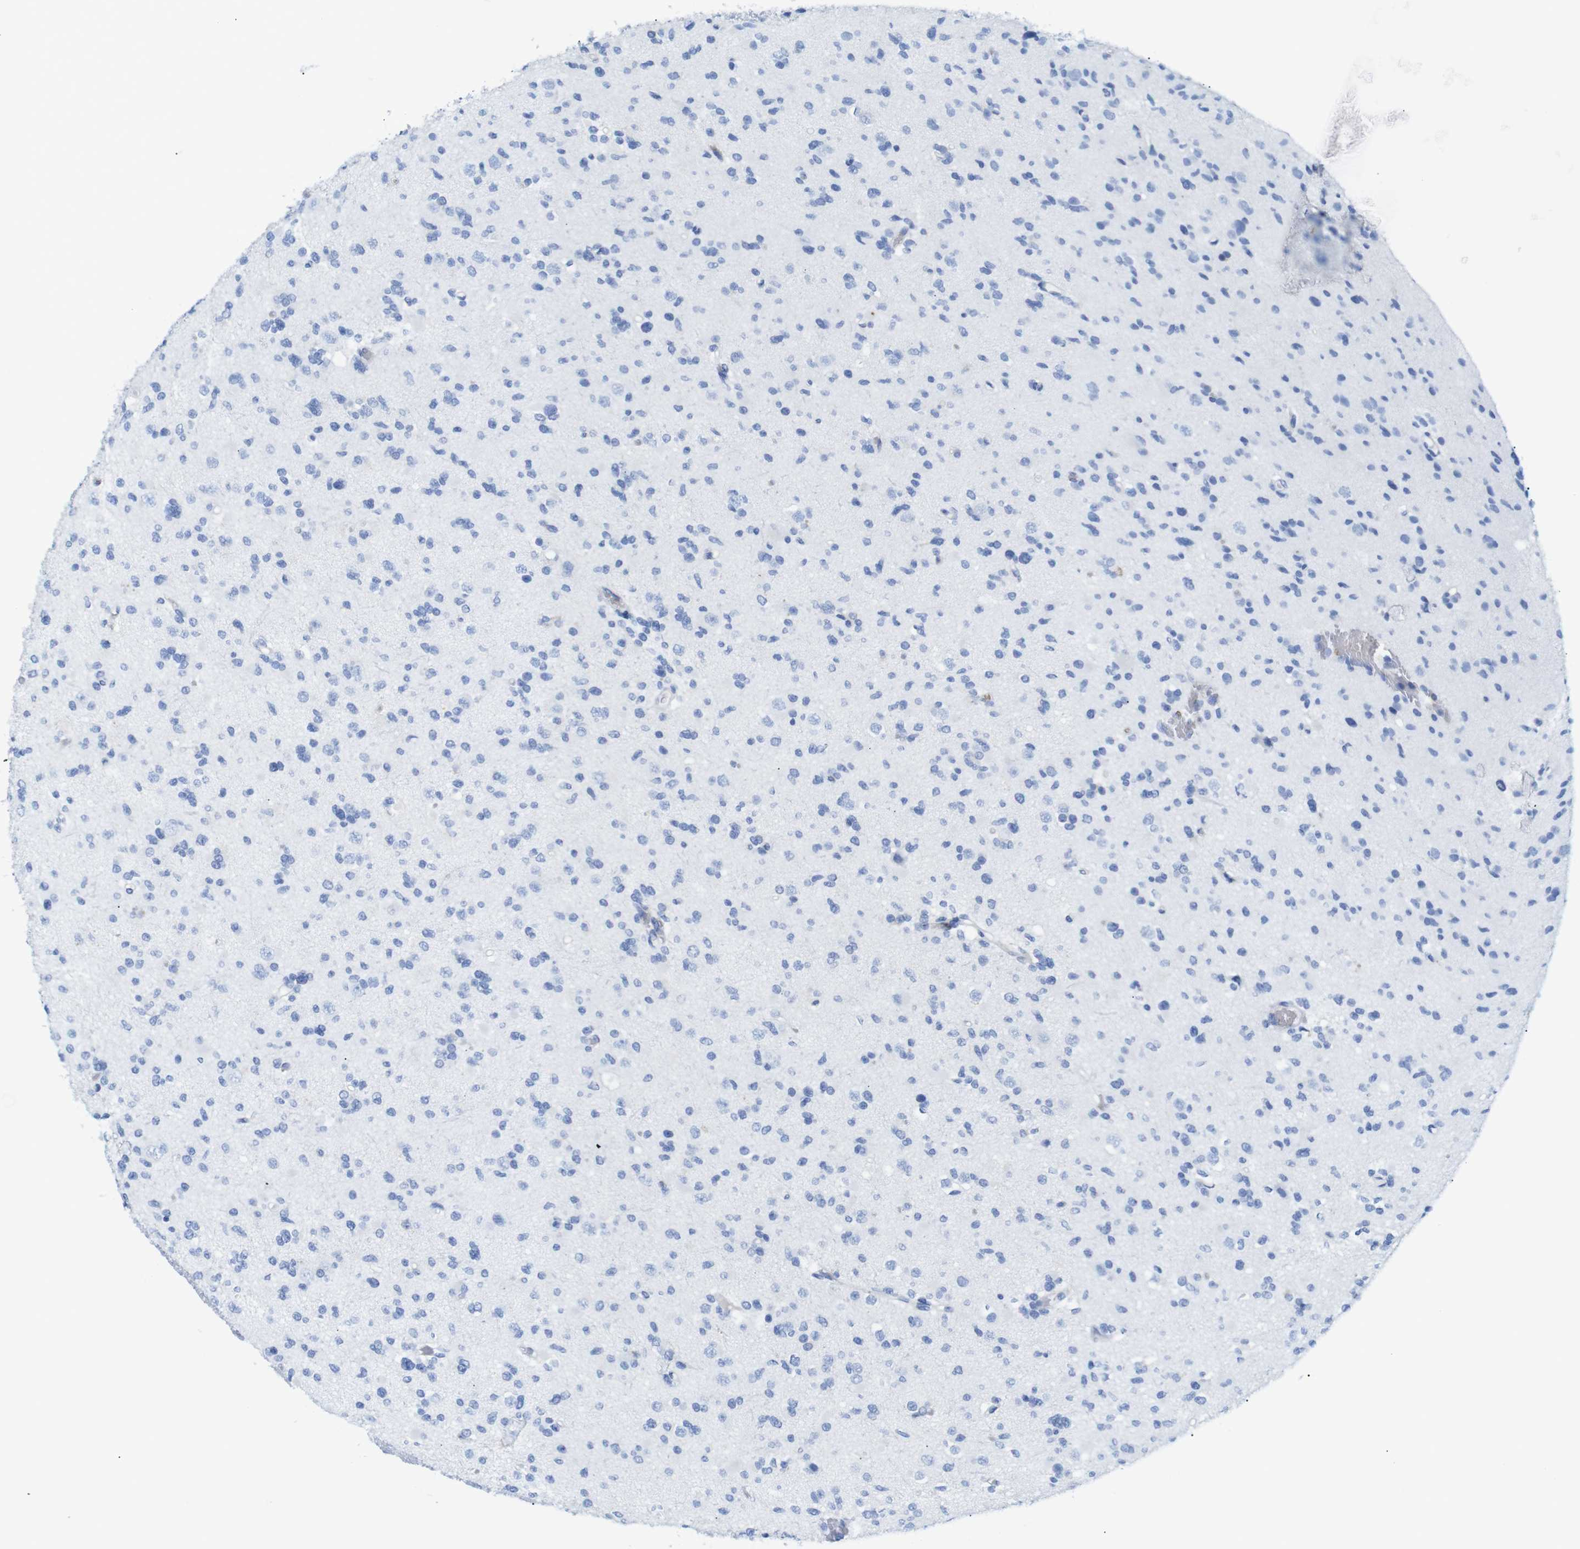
{"staining": {"intensity": "negative", "quantity": "none", "location": "none"}, "tissue": "glioma", "cell_type": "Tumor cells", "image_type": "cancer", "snomed": [{"axis": "morphology", "description": "Glioma, malignant, Low grade"}, {"axis": "topography", "description": "Brain"}], "caption": "Tumor cells show no significant expression in malignant glioma (low-grade).", "gene": "ERVMER34-1", "patient": {"sex": "female", "age": 22}}